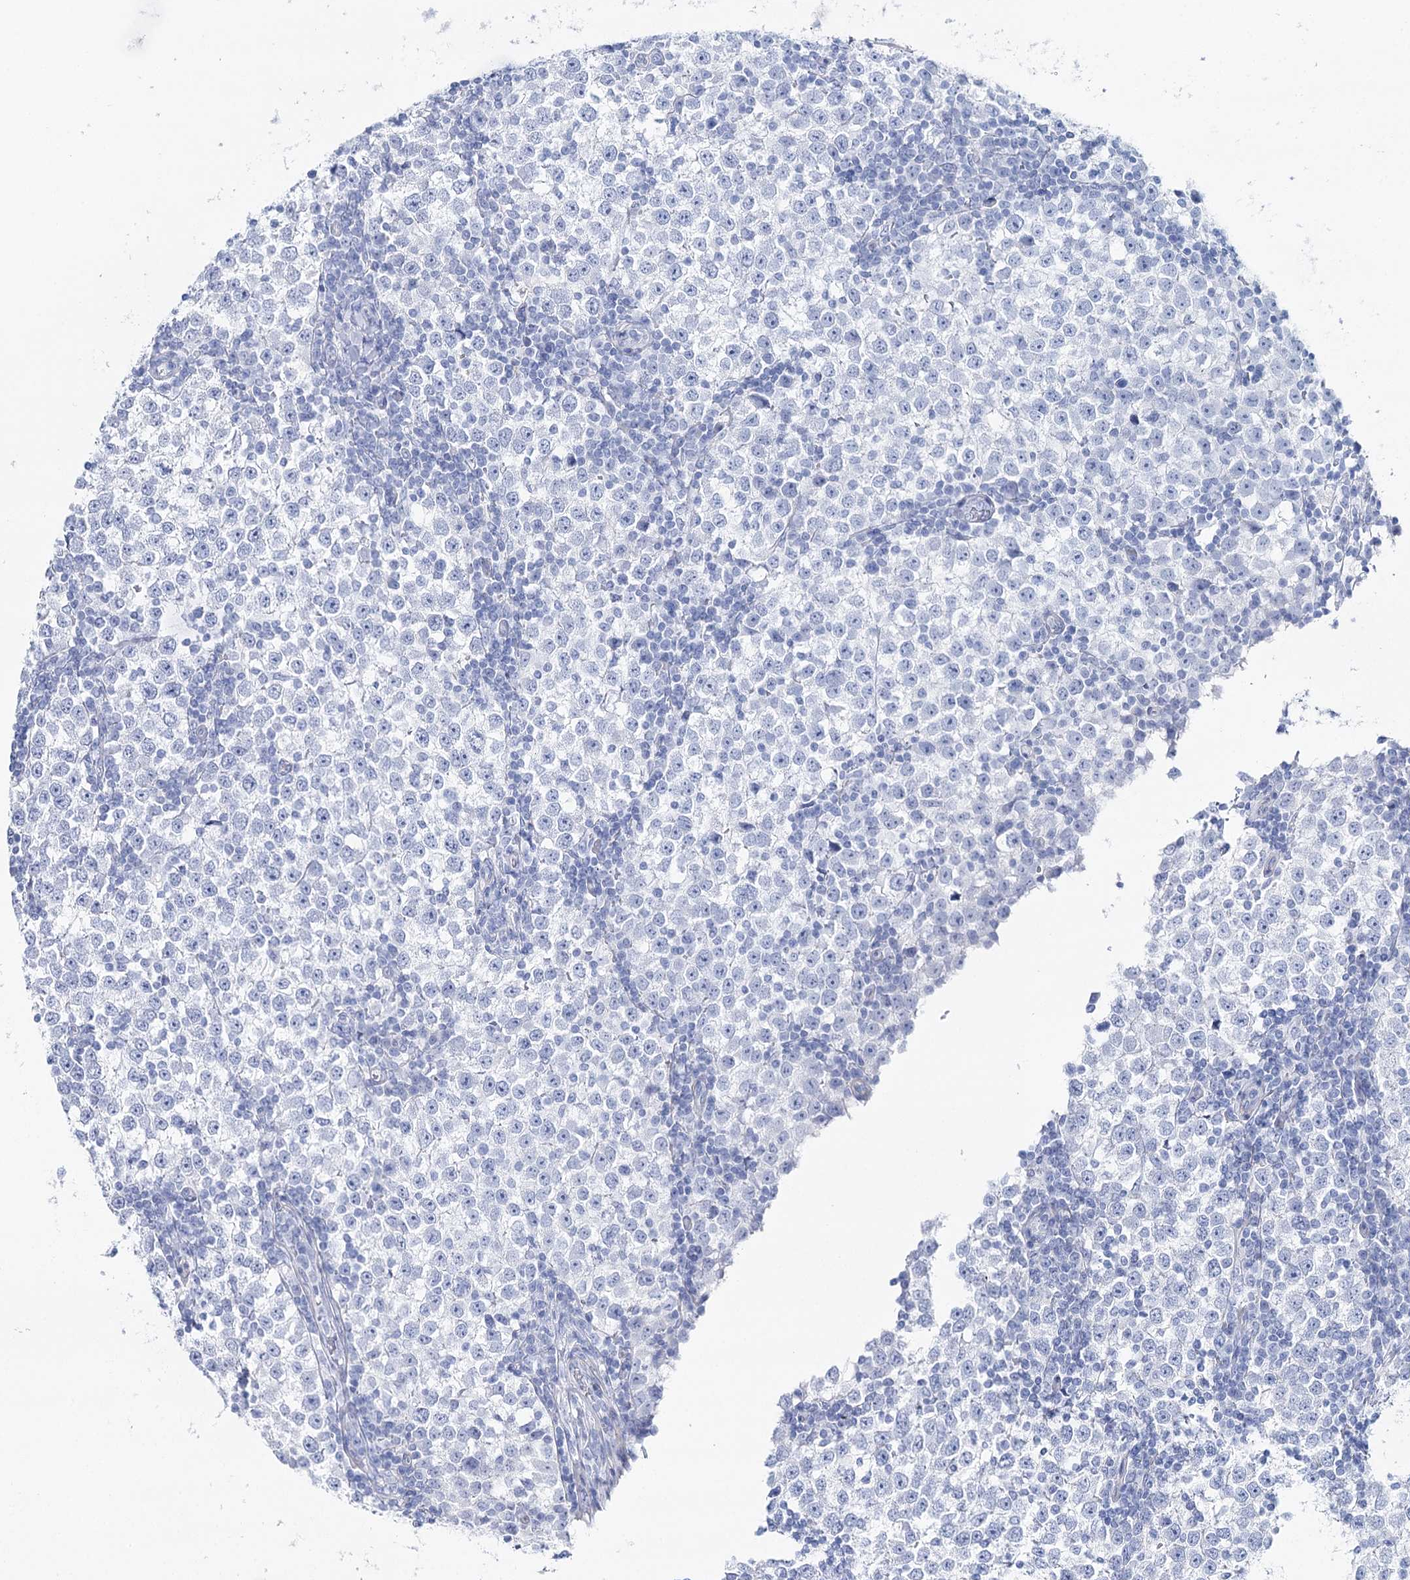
{"staining": {"intensity": "negative", "quantity": "none", "location": "none"}, "tissue": "testis cancer", "cell_type": "Tumor cells", "image_type": "cancer", "snomed": [{"axis": "morphology", "description": "Seminoma, NOS"}, {"axis": "topography", "description": "Testis"}], "caption": "Human seminoma (testis) stained for a protein using immunohistochemistry demonstrates no staining in tumor cells.", "gene": "CSN3", "patient": {"sex": "male", "age": 65}}